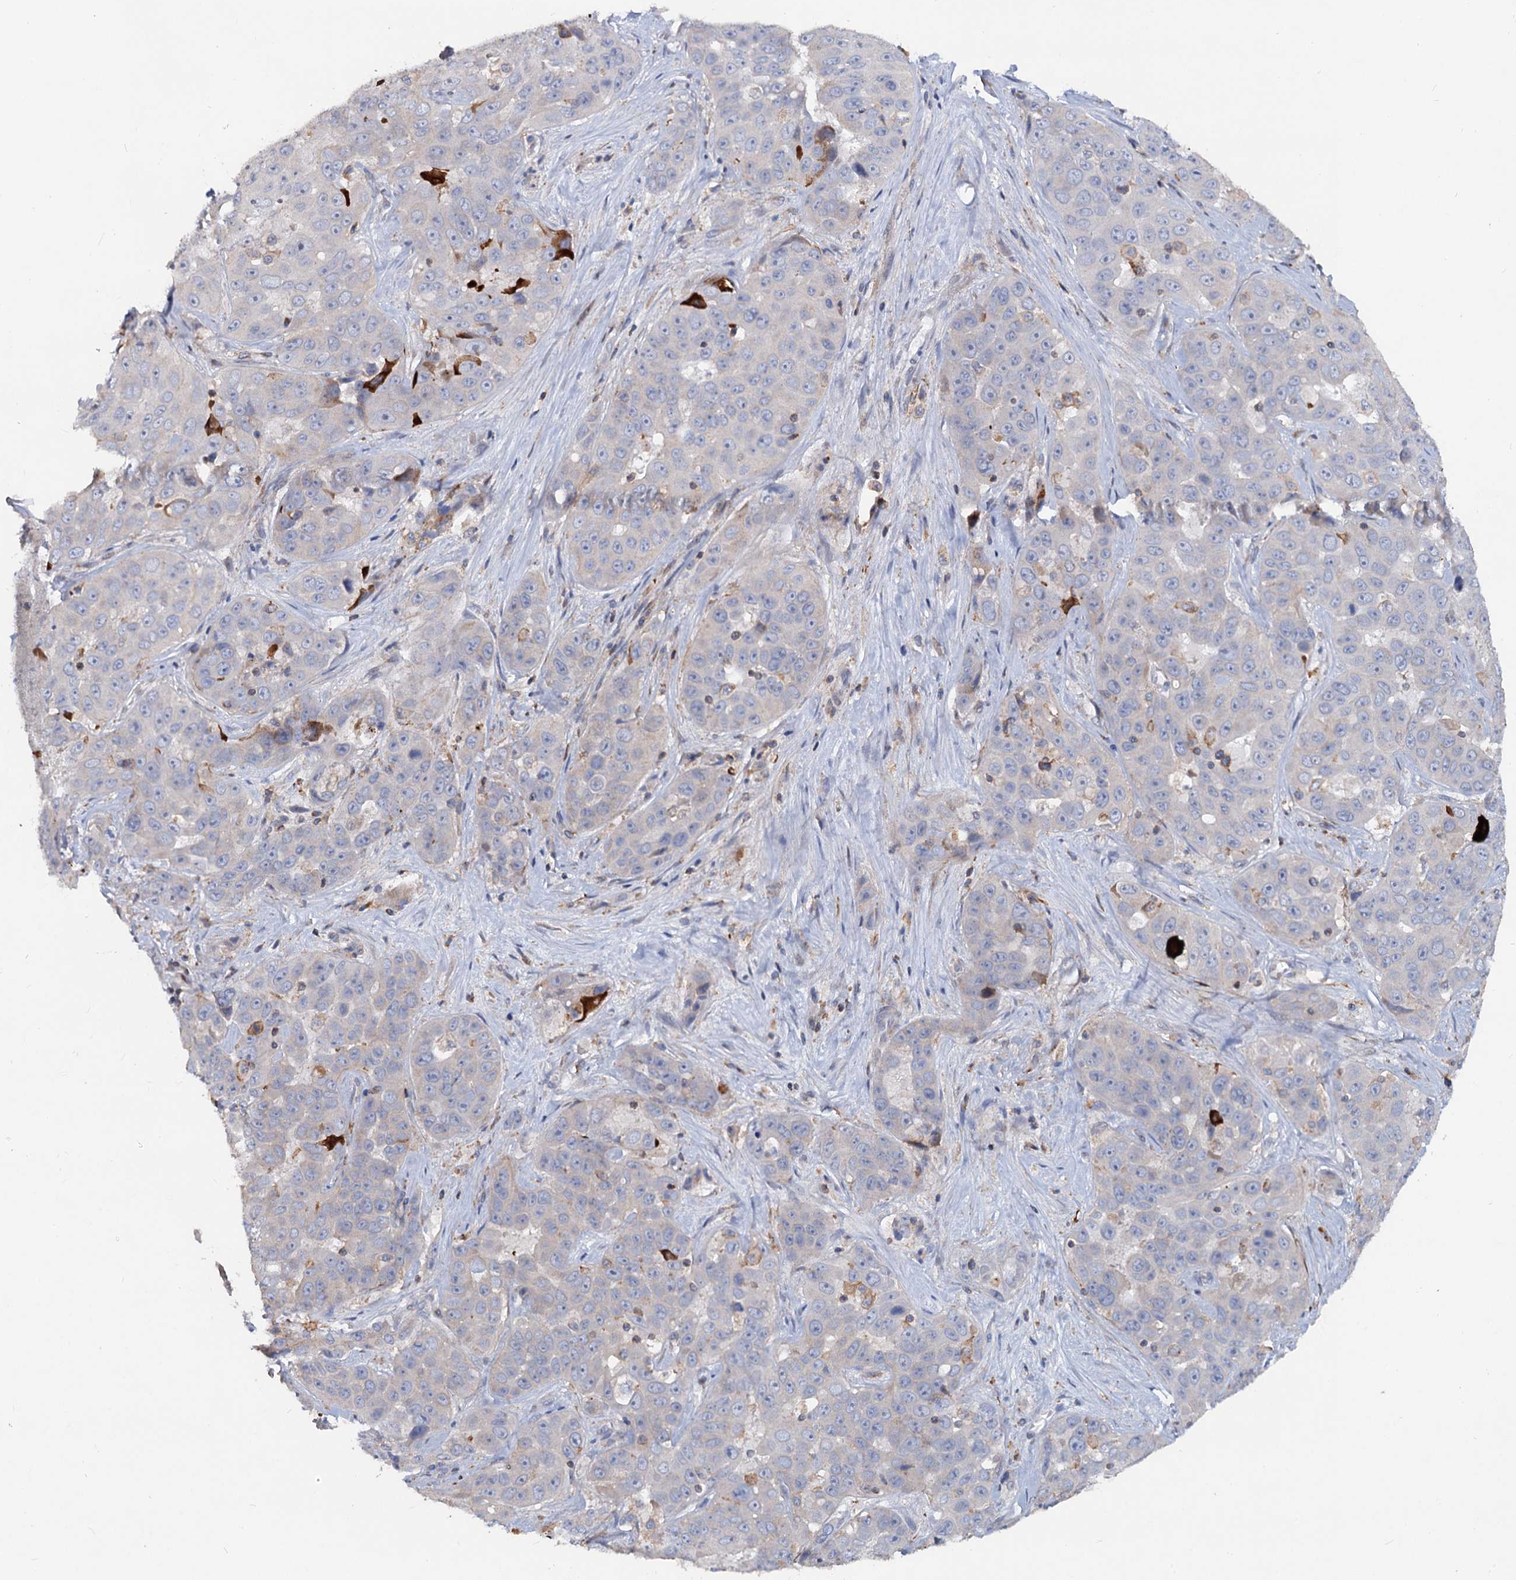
{"staining": {"intensity": "negative", "quantity": "none", "location": "none"}, "tissue": "liver cancer", "cell_type": "Tumor cells", "image_type": "cancer", "snomed": [{"axis": "morphology", "description": "Cholangiocarcinoma"}, {"axis": "topography", "description": "Liver"}], "caption": "Photomicrograph shows no significant protein positivity in tumor cells of cholangiocarcinoma (liver).", "gene": "LRCH4", "patient": {"sex": "female", "age": 52}}